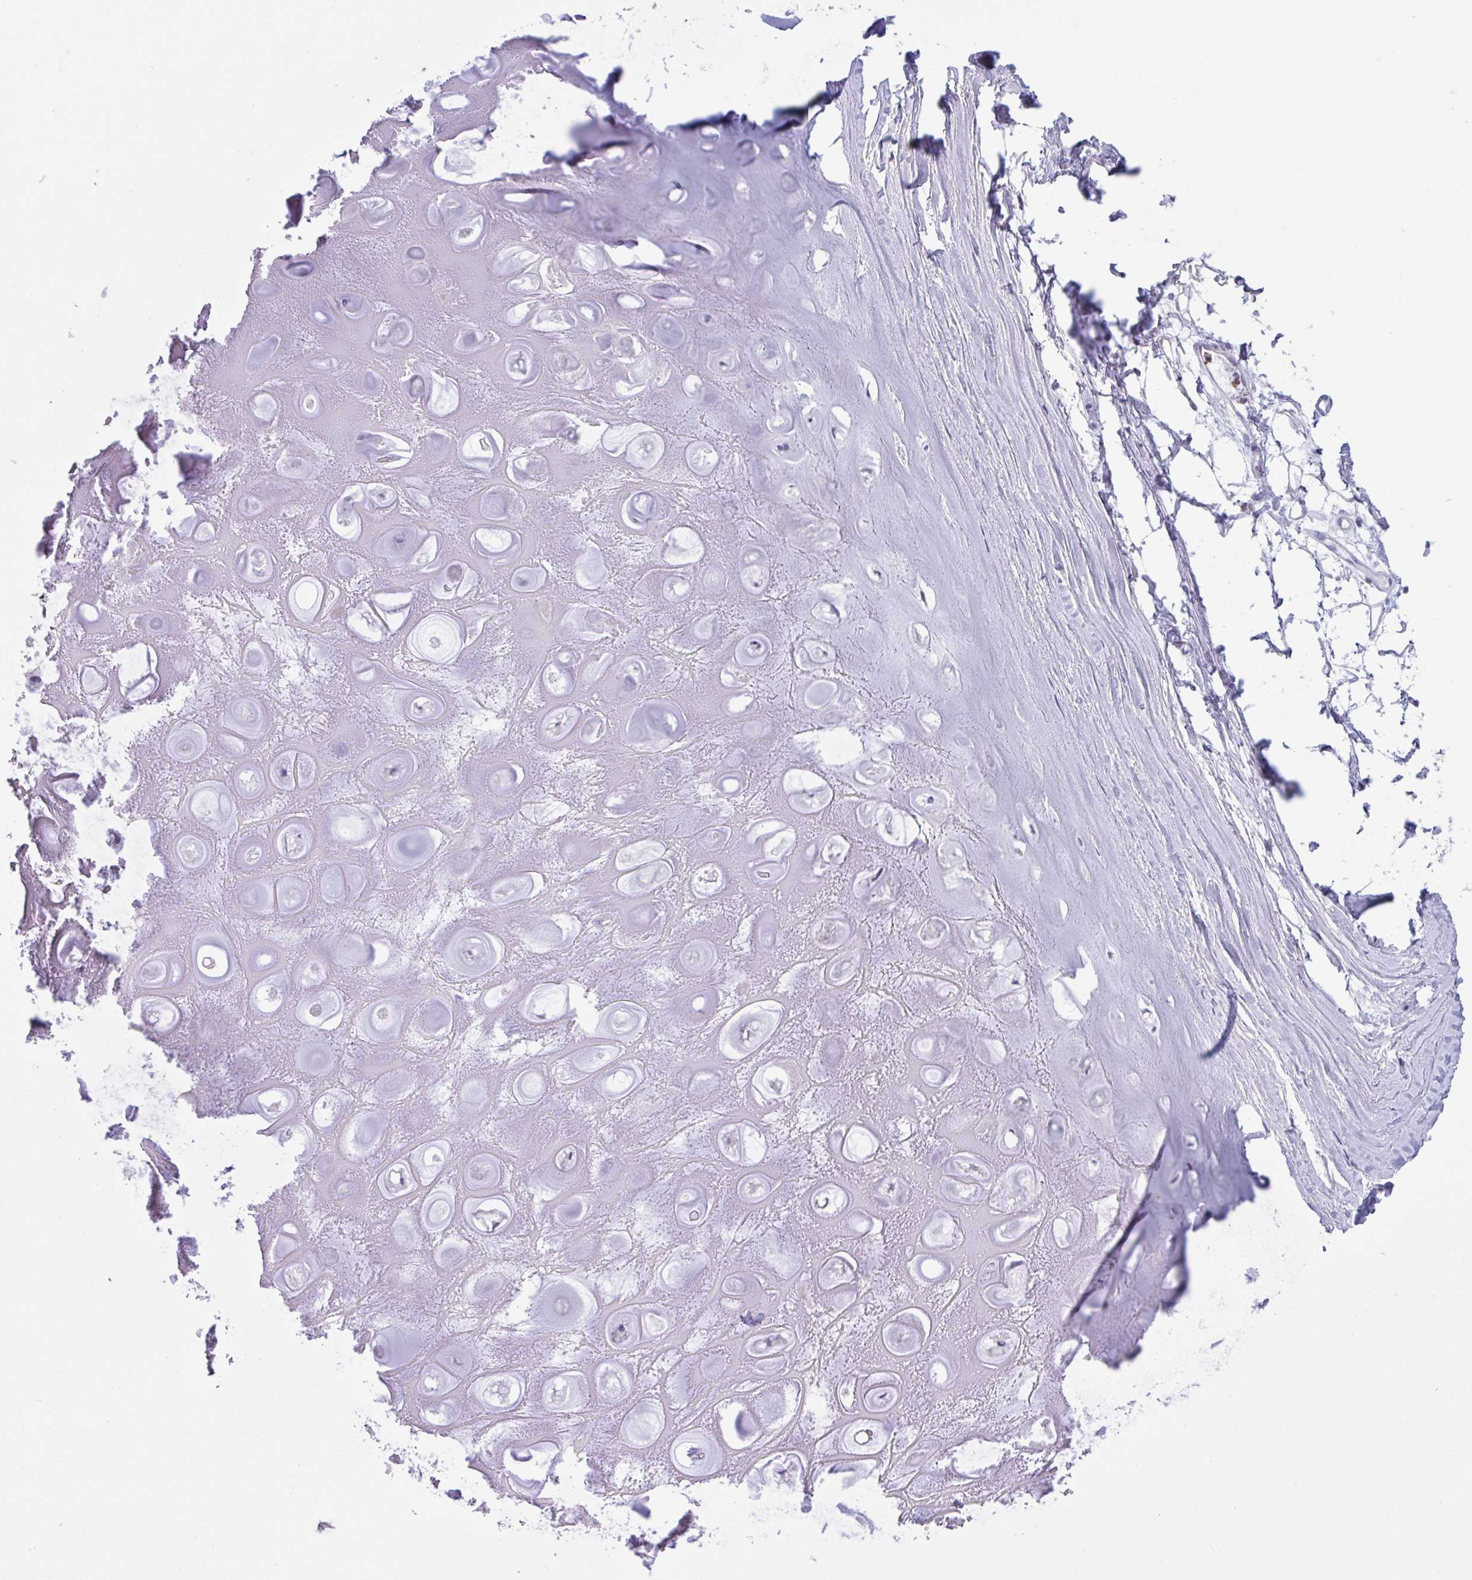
{"staining": {"intensity": "negative", "quantity": "none", "location": "none"}, "tissue": "adipose tissue", "cell_type": "Adipocytes", "image_type": "normal", "snomed": [{"axis": "morphology", "description": "Normal tissue, NOS"}, {"axis": "topography", "description": "Lymph node"}, {"axis": "topography", "description": "Cartilage tissue"}, {"axis": "topography", "description": "Nasopharynx"}], "caption": "Immunohistochemistry micrograph of benign adipose tissue: human adipose tissue stained with DAB (3,3'-diaminobenzidine) displays no significant protein staining in adipocytes.", "gene": "DTWD2", "patient": {"sex": "male", "age": 63}}